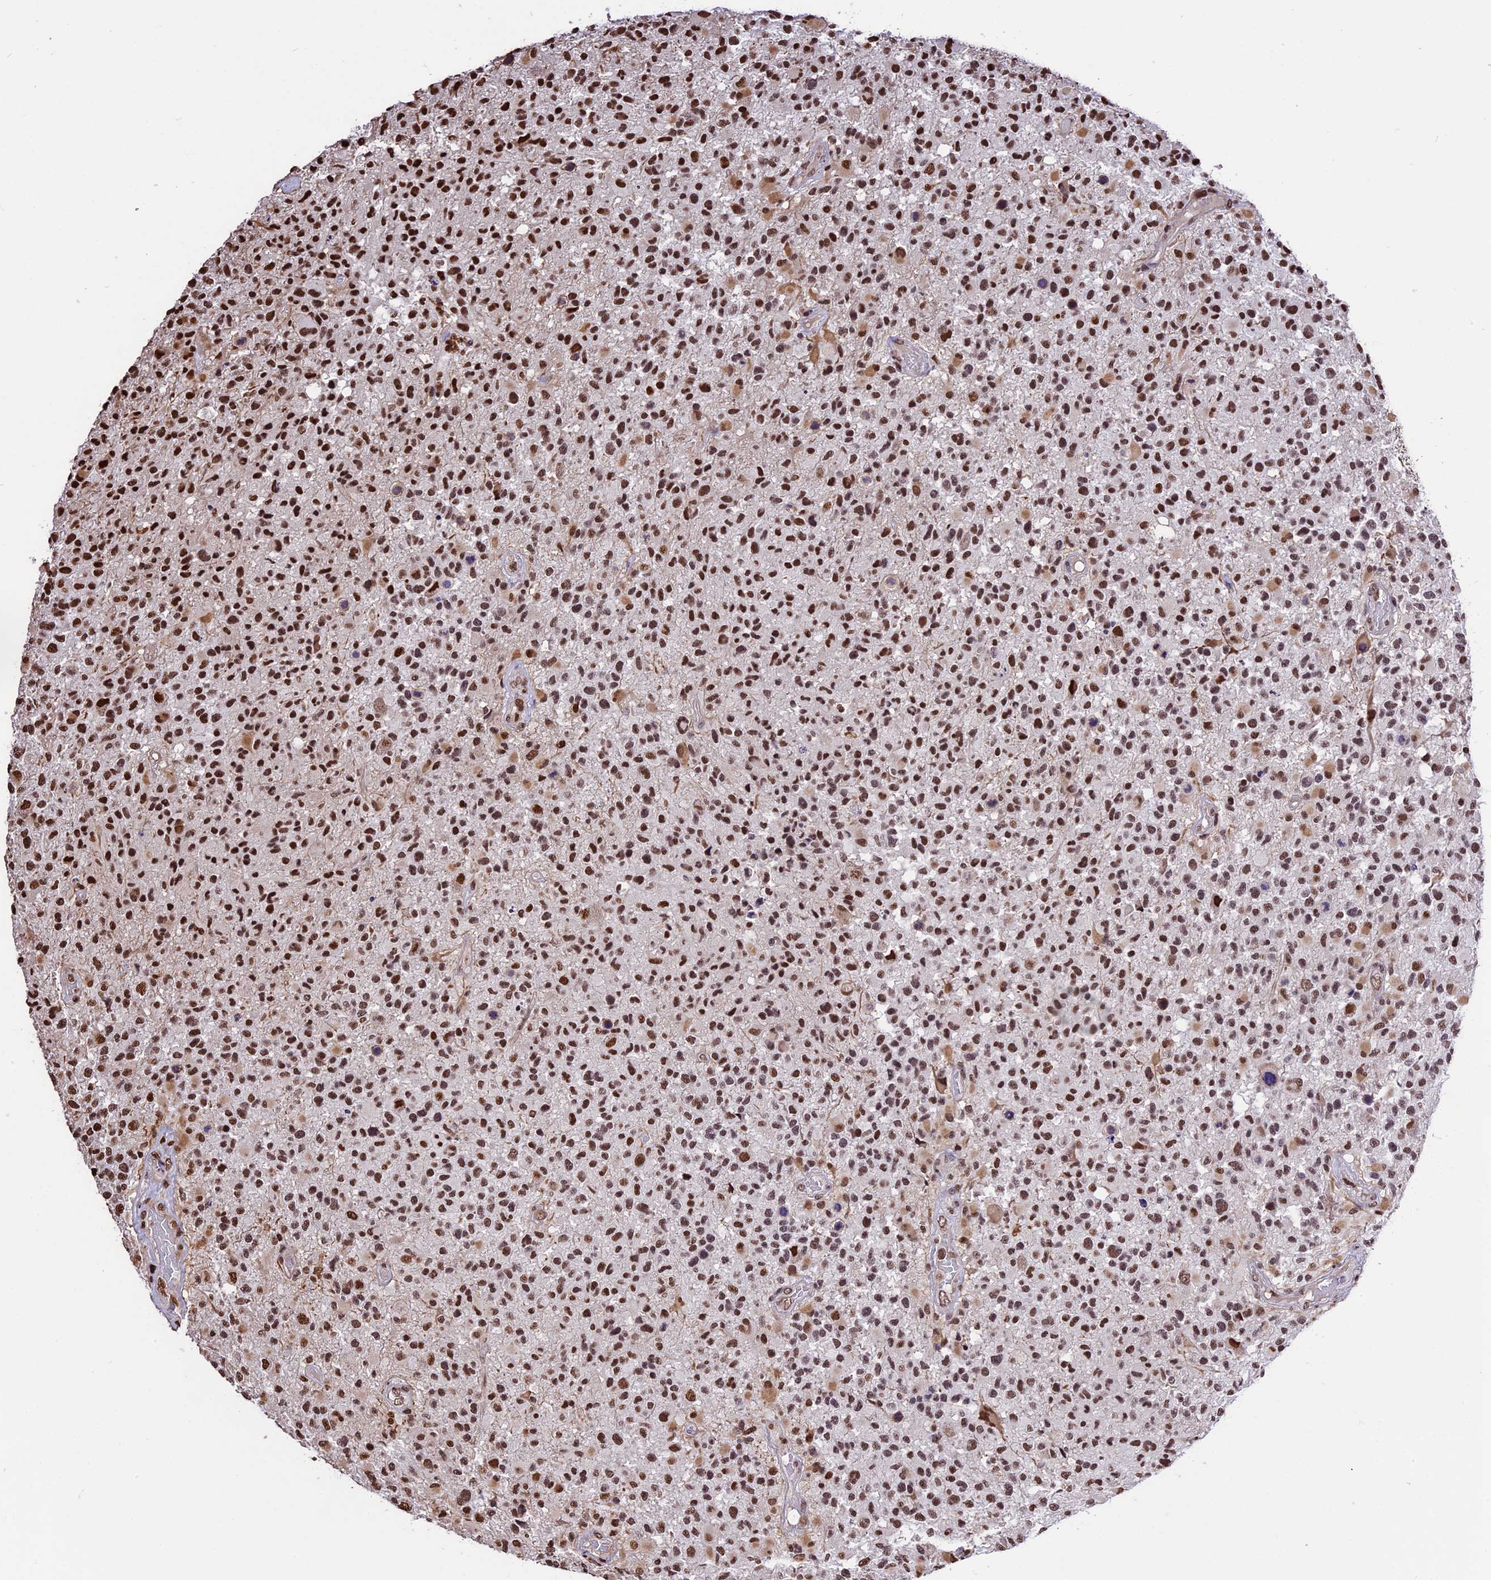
{"staining": {"intensity": "moderate", "quantity": ">75%", "location": "nuclear"}, "tissue": "glioma", "cell_type": "Tumor cells", "image_type": "cancer", "snomed": [{"axis": "morphology", "description": "Glioma, malignant, High grade"}, {"axis": "morphology", "description": "Glioblastoma, NOS"}, {"axis": "topography", "description": "Brain"}], "caption": "Immunohistochemistry photomicrograph of neoplastic tissue: malignant high-grade glioma stained using immunohistochemistry exhibits medium levels of moderate protein expression localized specifically in the nuclear of tumor cells, appearing as a nuclear brown color.", "gene": "POLR3E", "patient": {"sex": "male", "age": 60}}